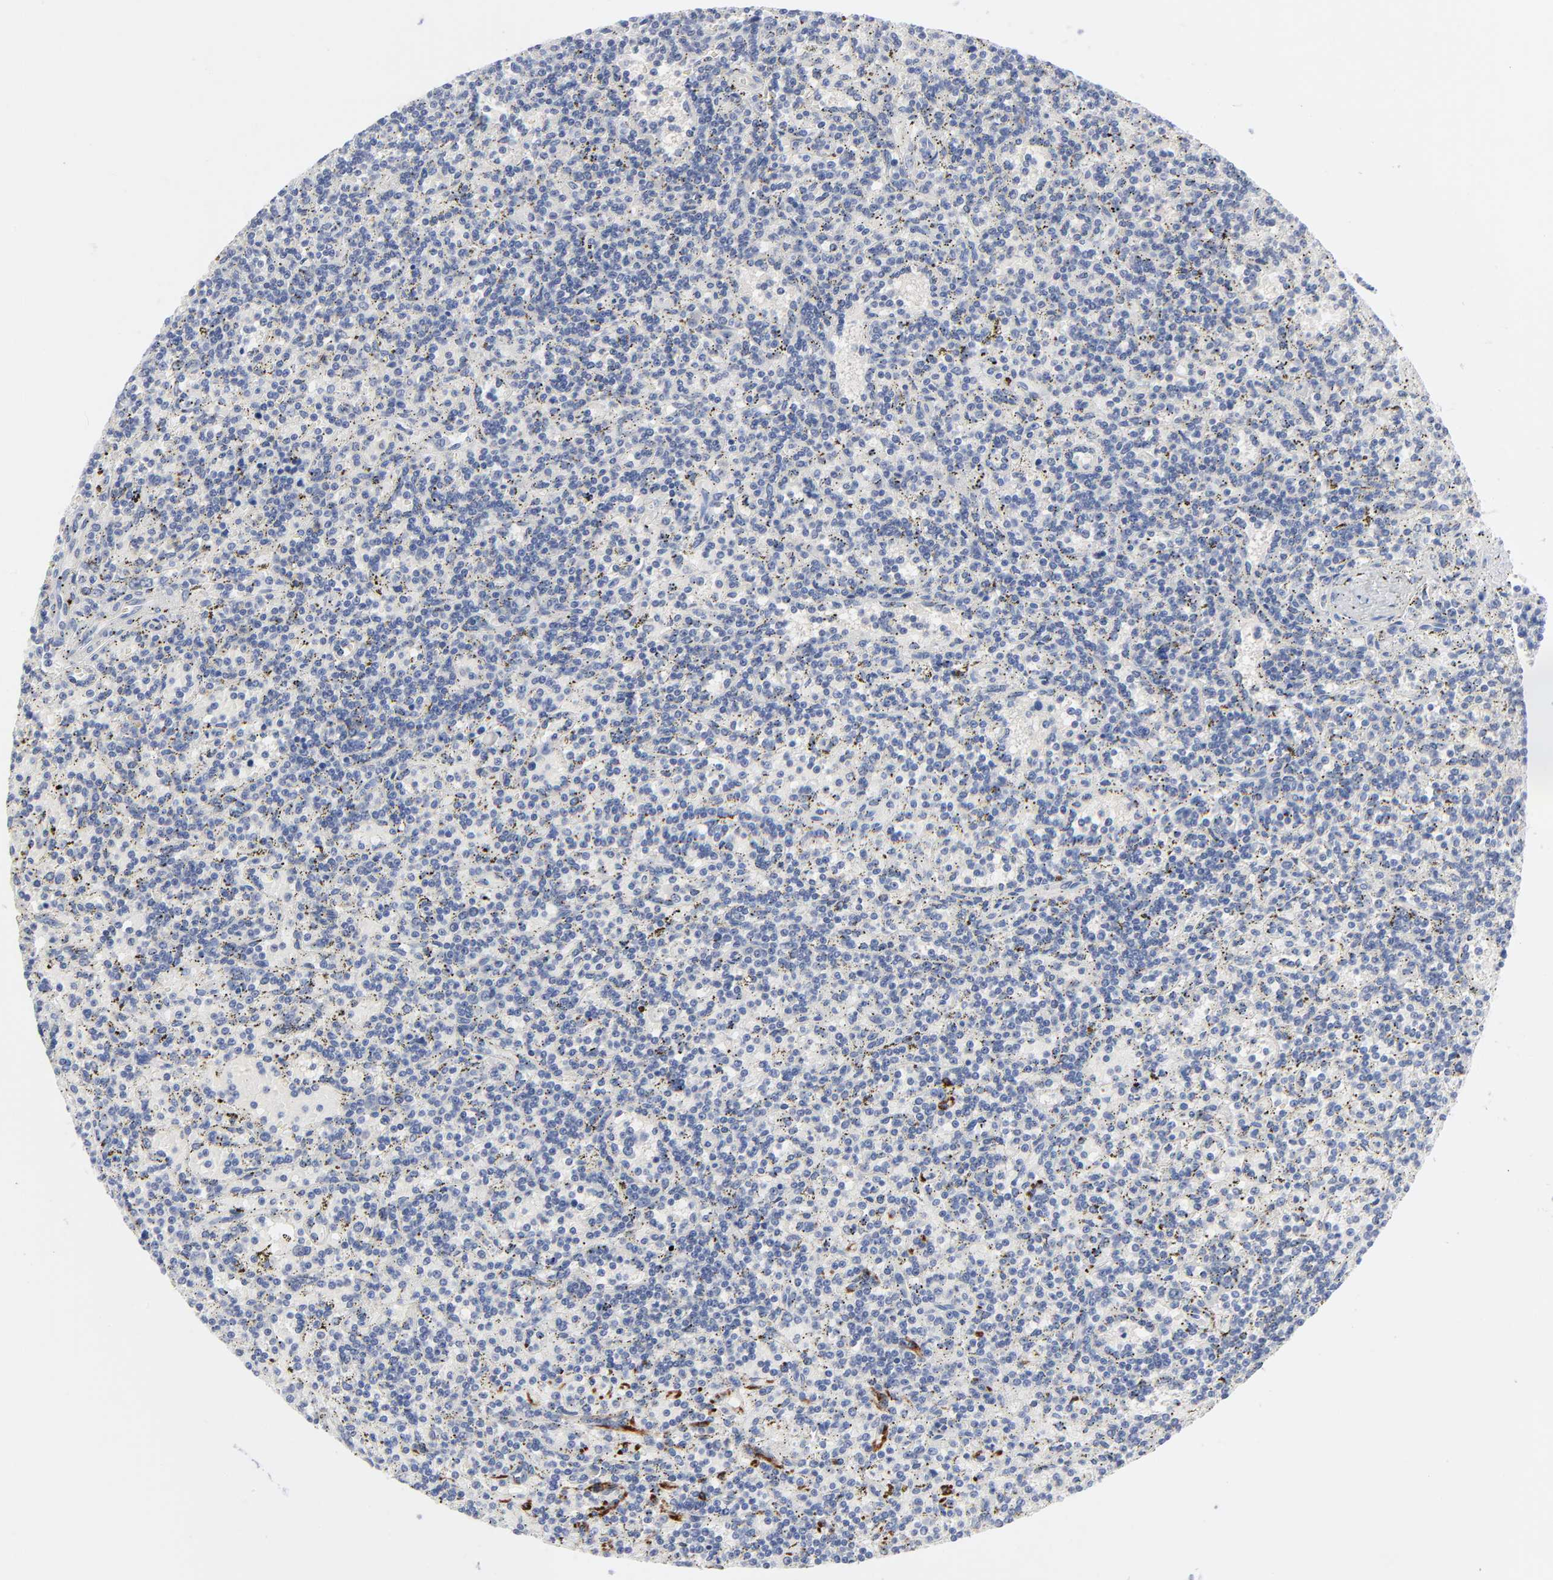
{"staining": {"intensity": "negative", "quantity": "none", "location": "none"}, "tissue": "lymphoma", "cell_type": "Tumor cells", "image_type": "cancer", "snomed": [{"axis": "morphology", "description": "Malignant lymphoma, non-Hodgkin's type, Low grade"}, {"axis": "topography", "description": "Spleen"}], "caption": "Immunohistochemical staining of human lymphoma reveals no significant positivity in tumor cells.", "gene": "CLEC4G", "patient": {"sex": "male", "age": 73}}